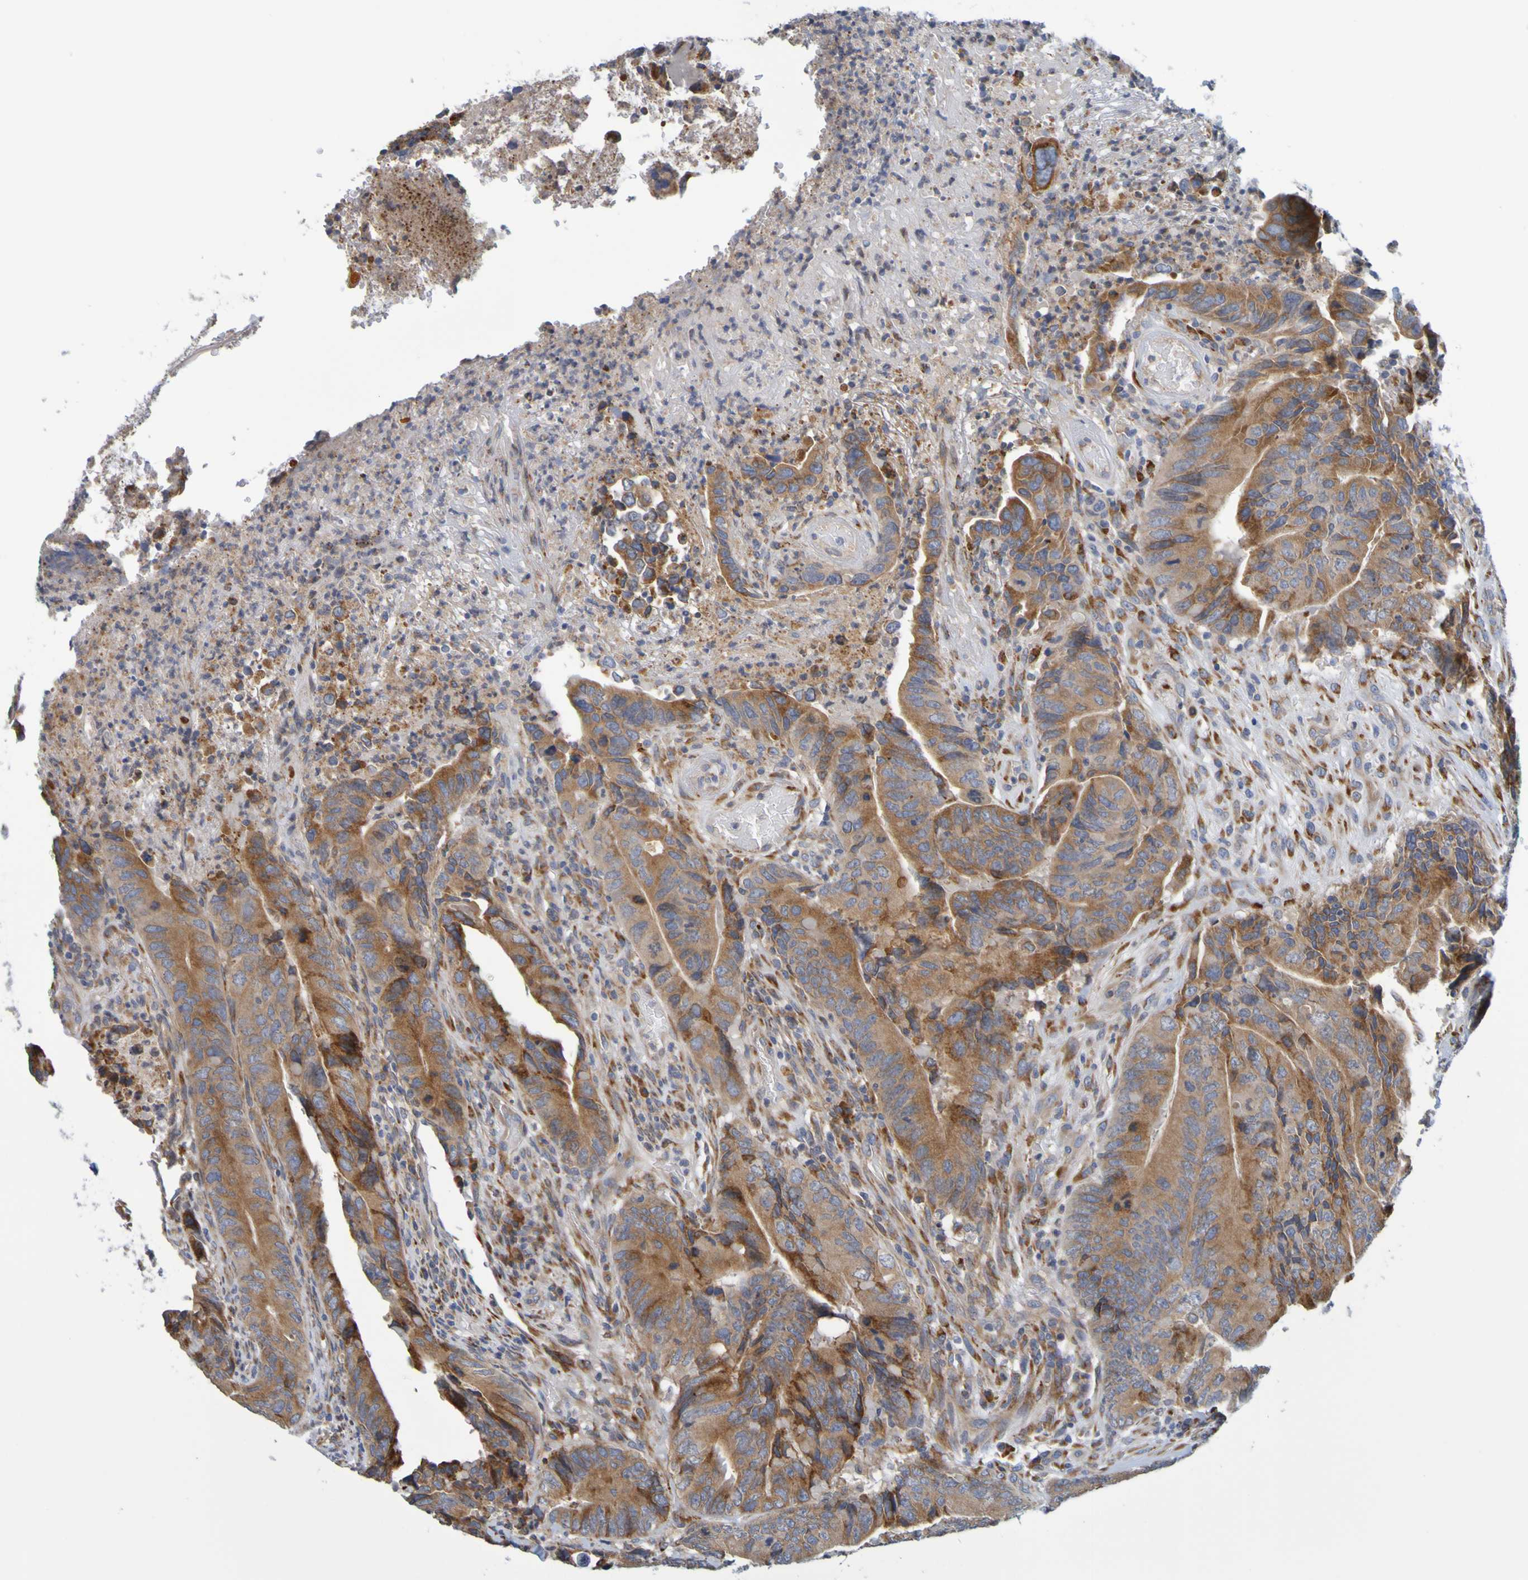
{"staining": {"intensity": "moderate", "quantity": ">75%", "location": "cytoplasmic/membranous"}, "tissue": "colorectal cancer", "cell_type": "Tumor cells", "image_type": "cancer", "snomed": [{"axis": "morphology", "description": "Normal tissue, NOS"}, {"axis": "morphology", "description": "Adenocarcinoma, NOS"}, {"axis": "topography", "description": "Colon"}], "caption": "Human colorectal adenocarcinoma stained with a brown dye demonstrates moderate cytoplasmic/membranous positive positivity in approximately >75% of tumor cells.", "gene": "SIL1", "patient": {"sex": "male", "age": 56}}